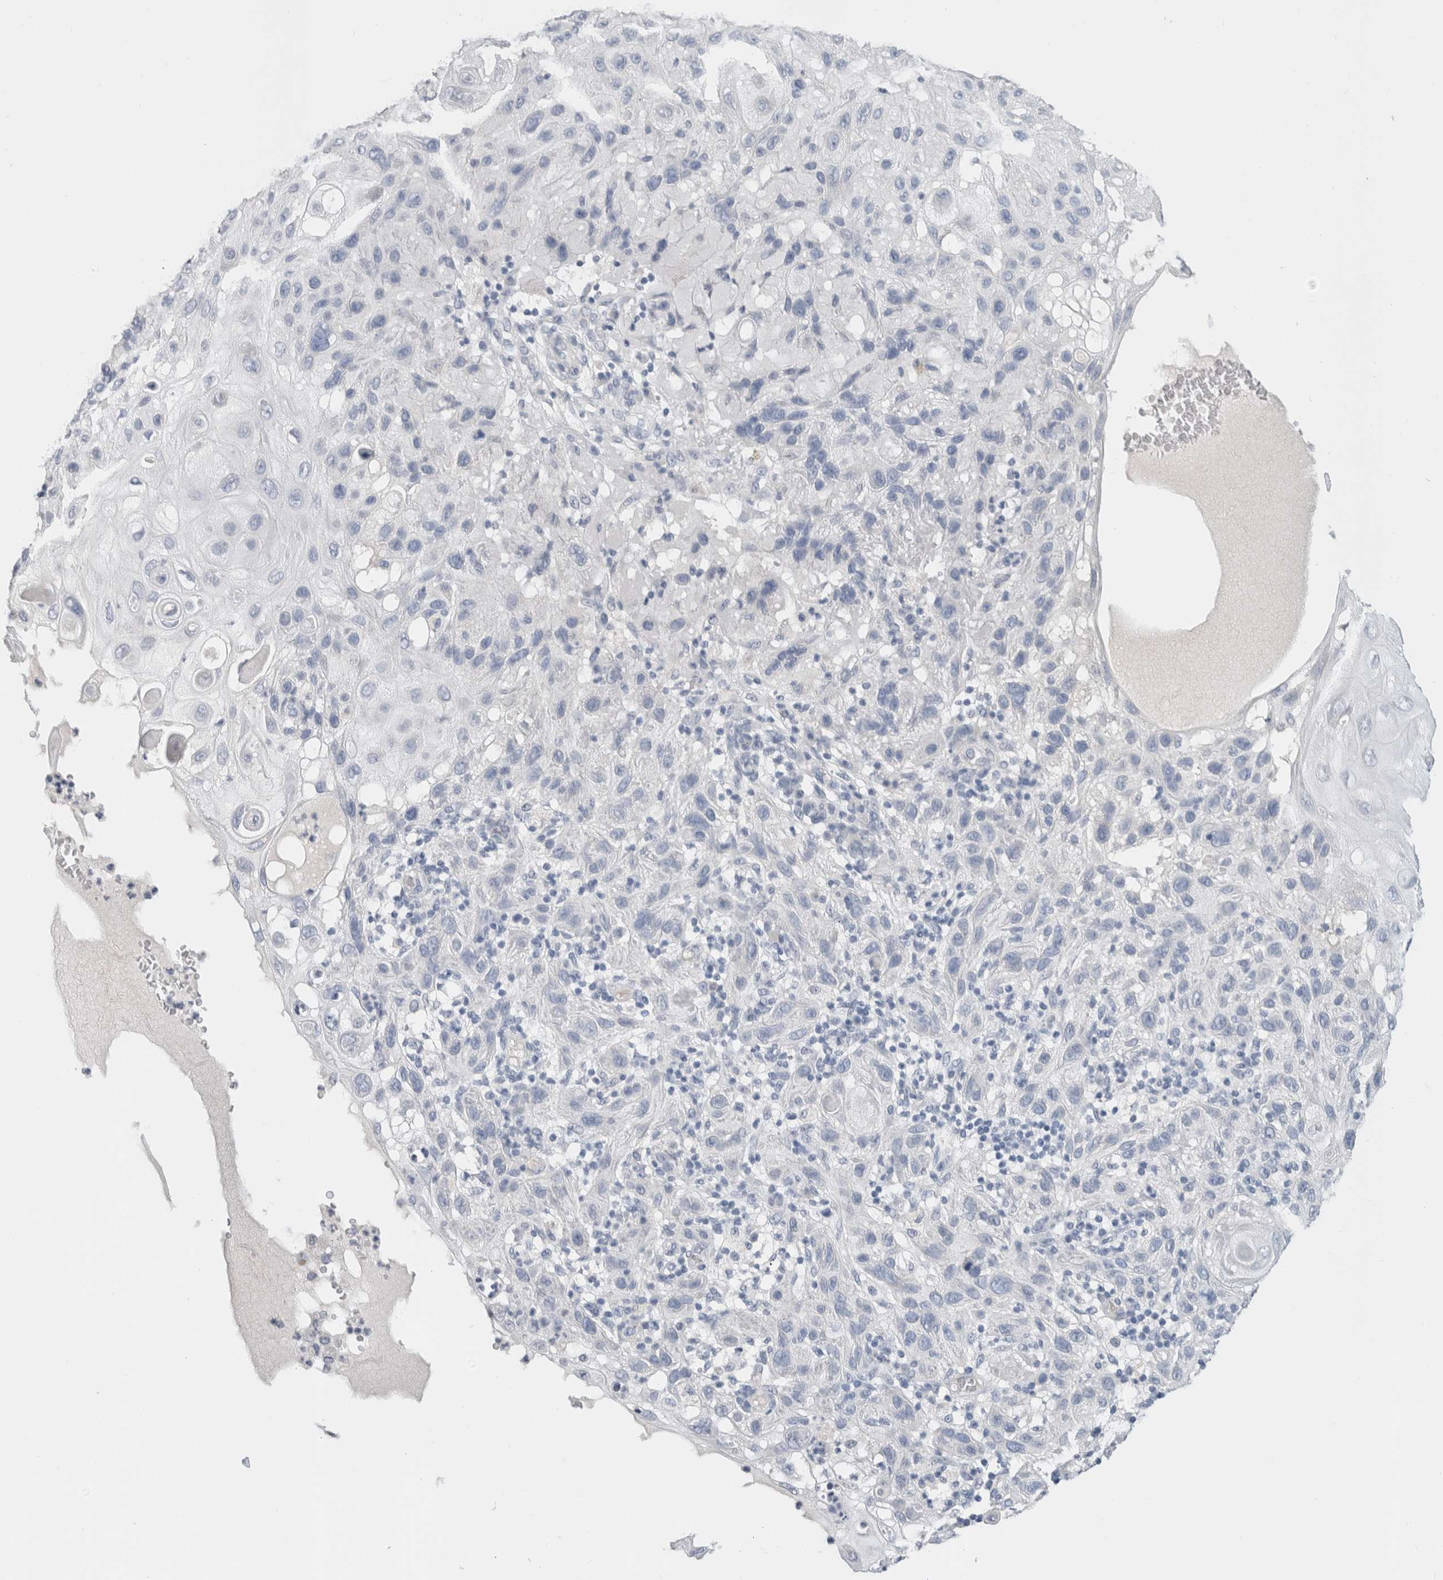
{"staining": {"intensity": "negative", "quantity": "none", "location": "none"}, "tissue": "skin cancer", "cell_type": "Tumor cells", "image_type": "cancer", "snomed": [{"axis": "morphology", "description": "Normal tissue, NOS"}, {"axis": "morphology", "description": "Squamous cell carcinoma, NOS"}, {"axis": "topography", "description": "Skin"}], "caption": "Protein analysis of skin squamous cell carcinoma shows no significant staining in tumor cells.", "gene": "BCAN", "patient": {"sex": "female", "age": 96}}